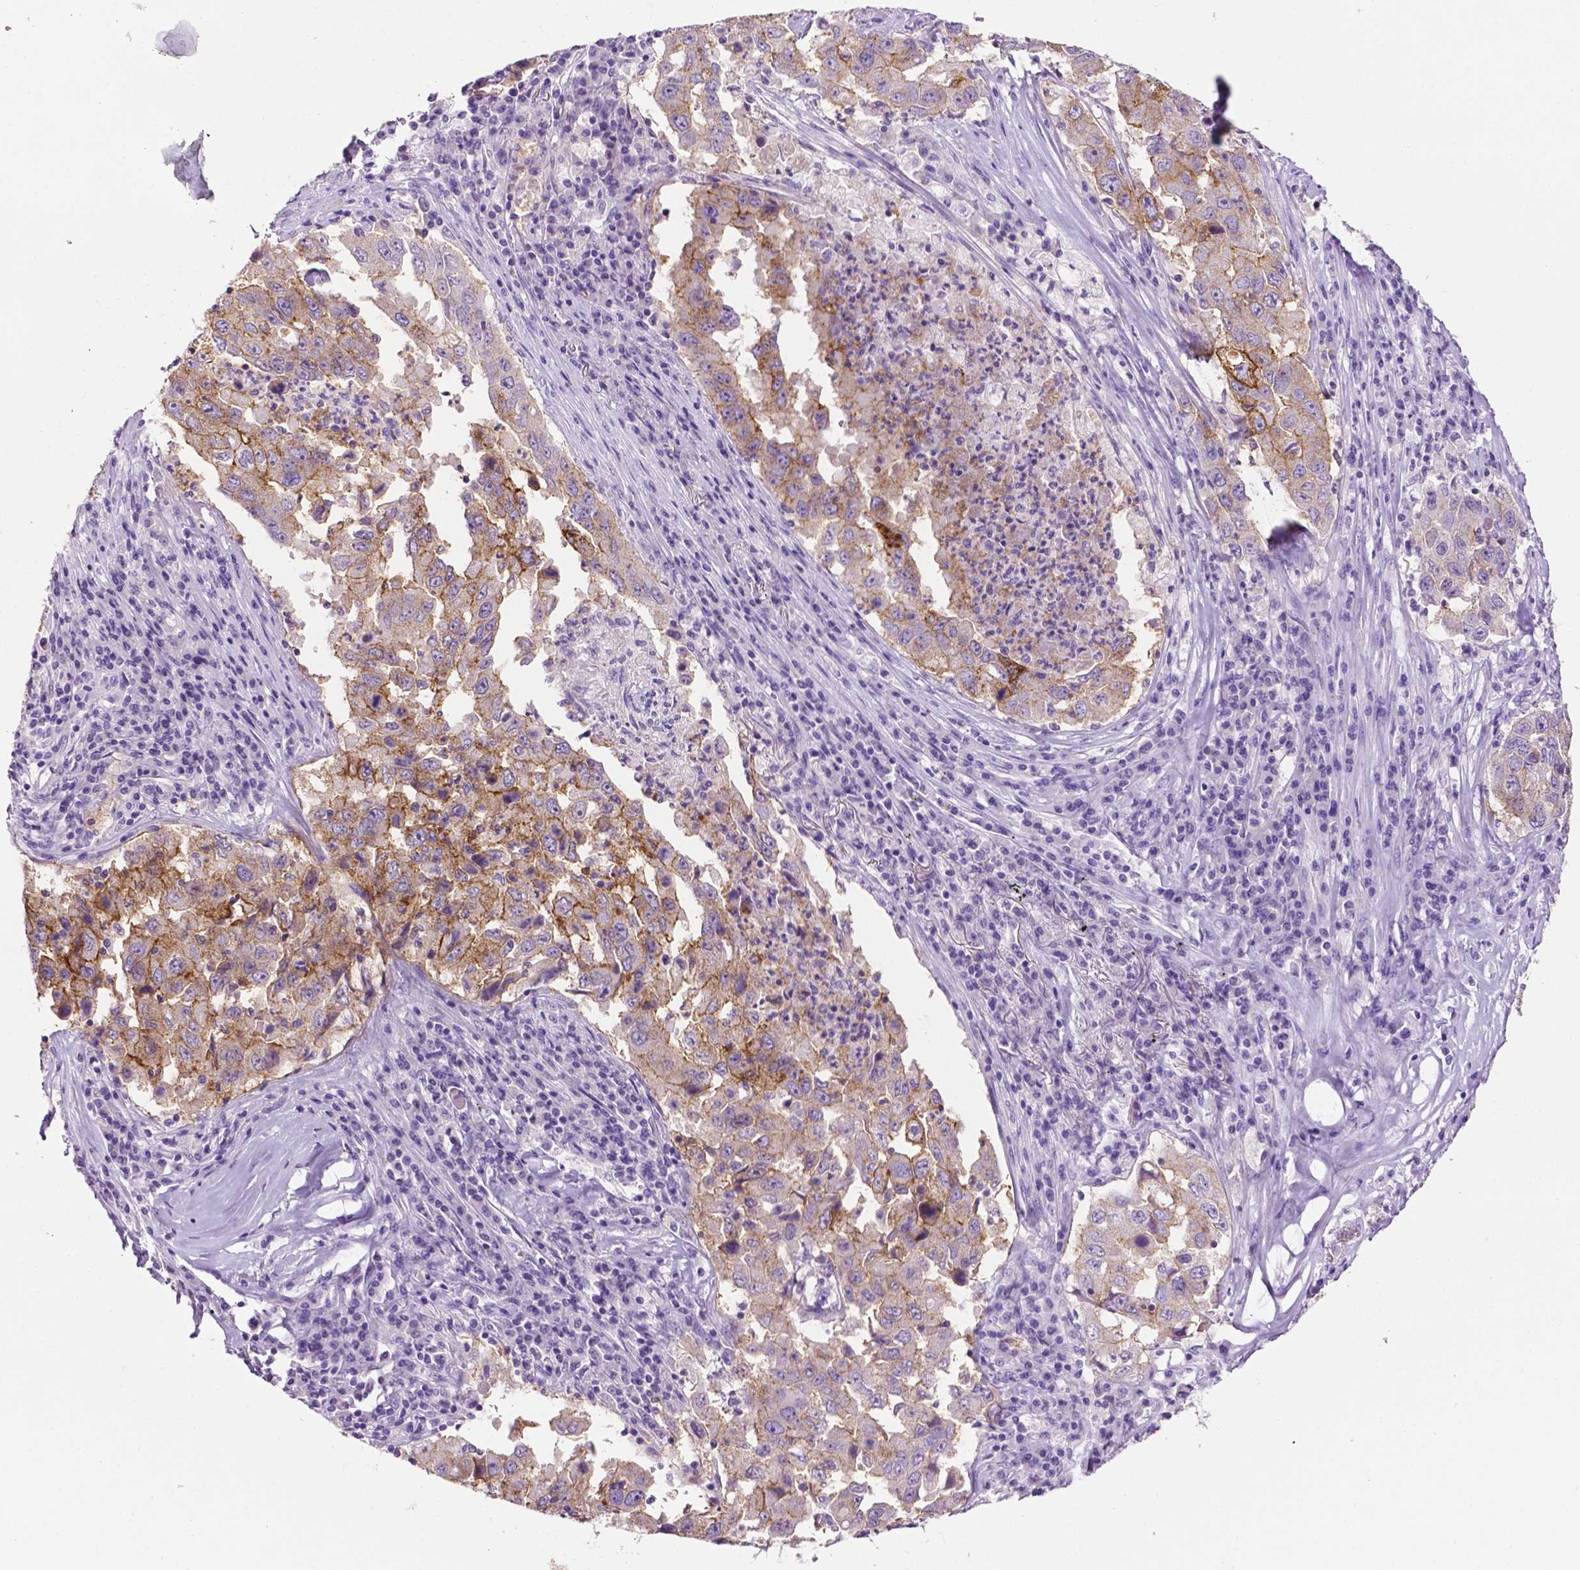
{"staining": {"intensity": "moderate", "quantity": "25%-75%", "location": "cytoplasmic/membranous"}, "tissue": "lung cancer", "cell_type": "Tumor cells", "image_type": "cancer", "snomed": [{"axis": "morphology", "description": "Adenocarcinoma, NOS"}, {"axis": "topography", "description": "Lung"}], "caption": "Moderate cytoplasmic/membranous staining is appreciated in approximately 25%-75% of tumor cells in lung cancer. Using DAB (brown) and hematoxylin (blue) stains, captured at high magnification using brightfield microscopy.", "gene": "TACSTD2", "patient": {"sex": "male", "age": 73}}